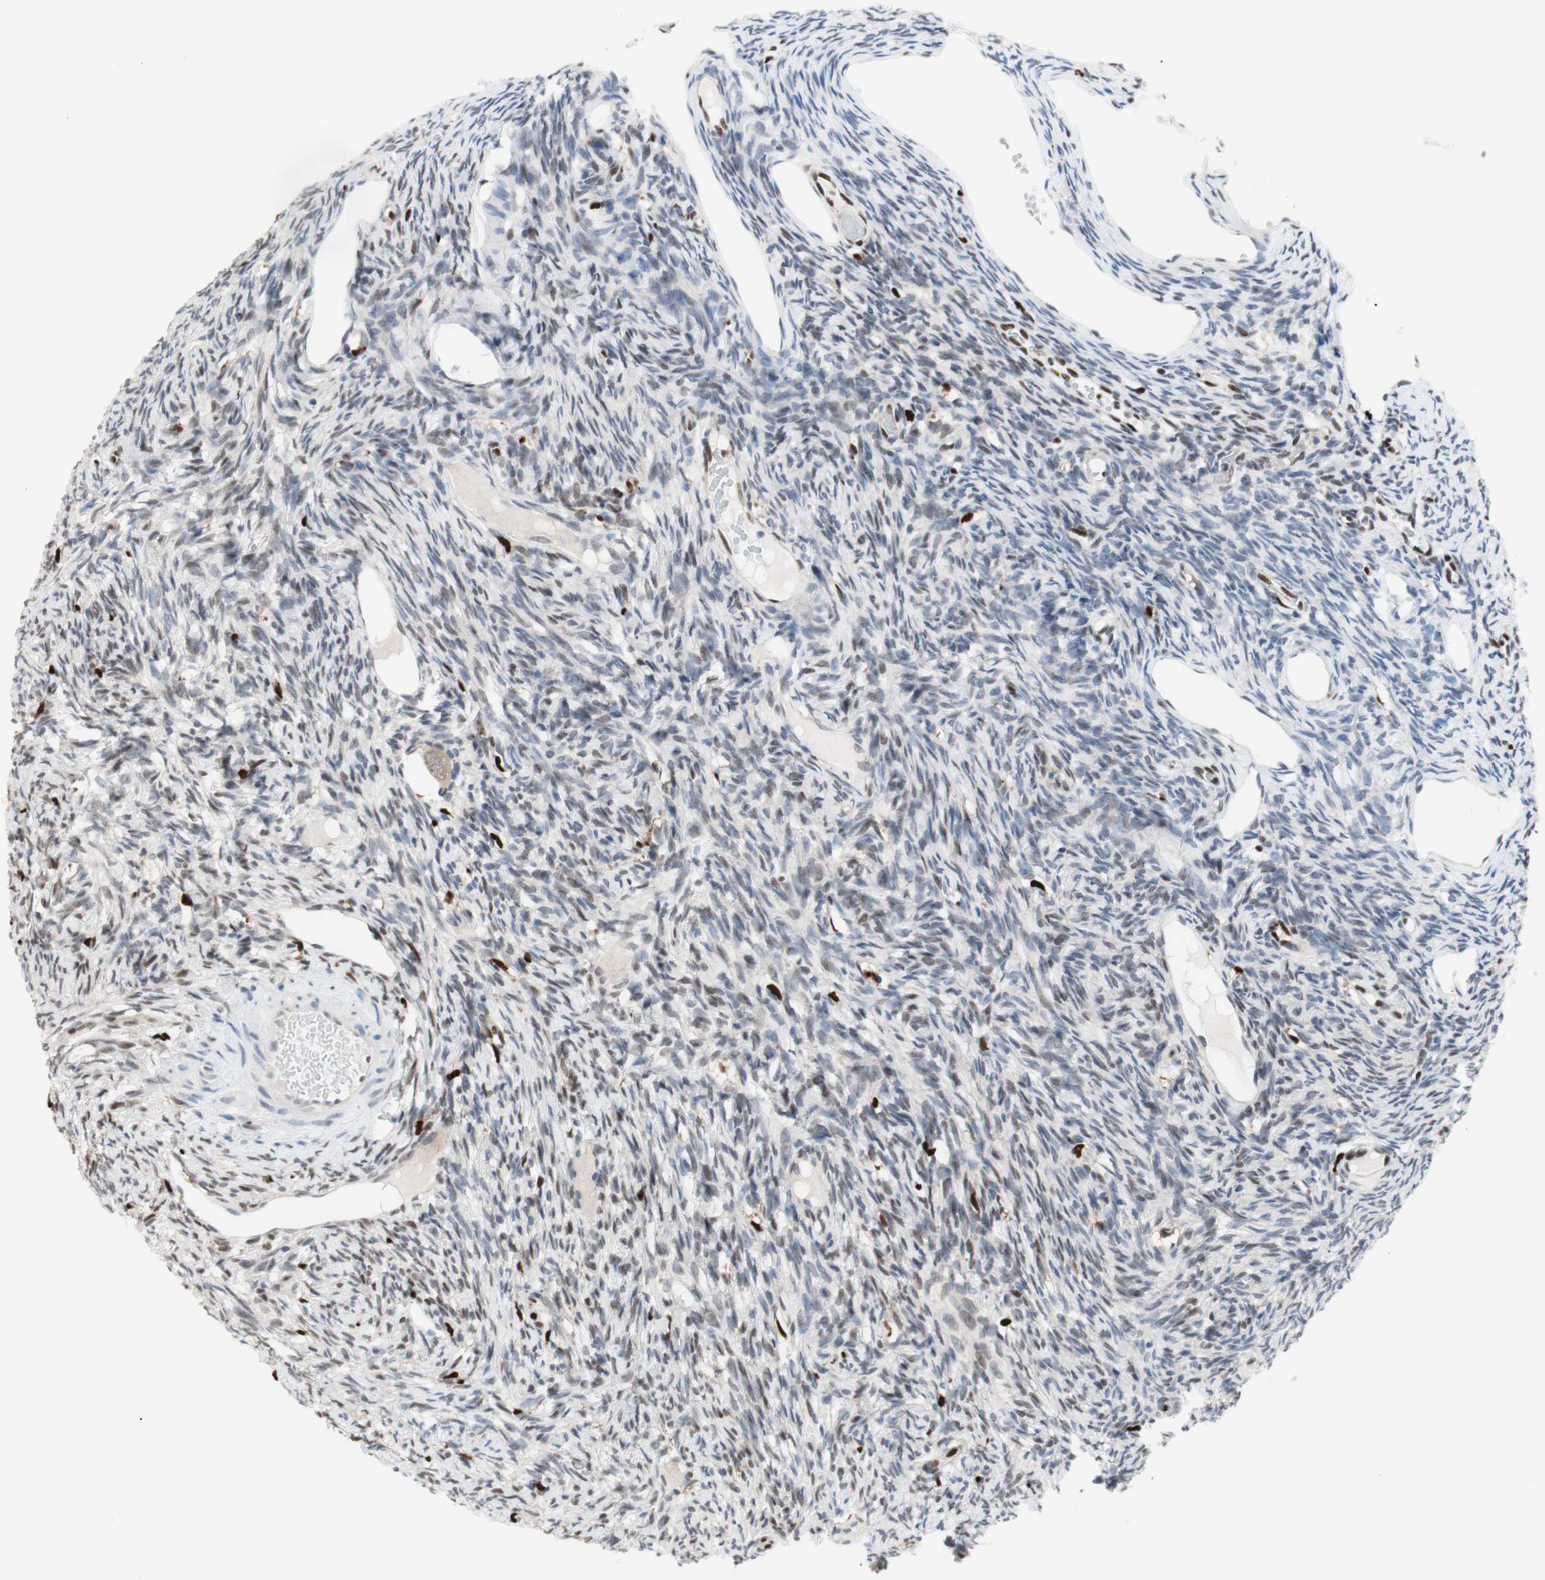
{"staining": {"intensity": "weak", "quantity": "25%-75%", "location": "nuclear"}, "tissue": "ovary", "cell_type": "Follicle cells", "image_type": "normal", "snomed": [{"axis": "morphology", "description": "Normal tissue, NOS"}, {"axis": "topography", "description": "Ovary"}], "caption": "DAB (3,3'-diaminobenzidine) immunohistochemical staining of benign ovary reveals weak nuclear protein staining in approximately 25%-75% of follicle cells. (IHC, brightfield microscopy, high magnification).", "gene": "EED", "patient": {"sex": "female", "age": 33}}